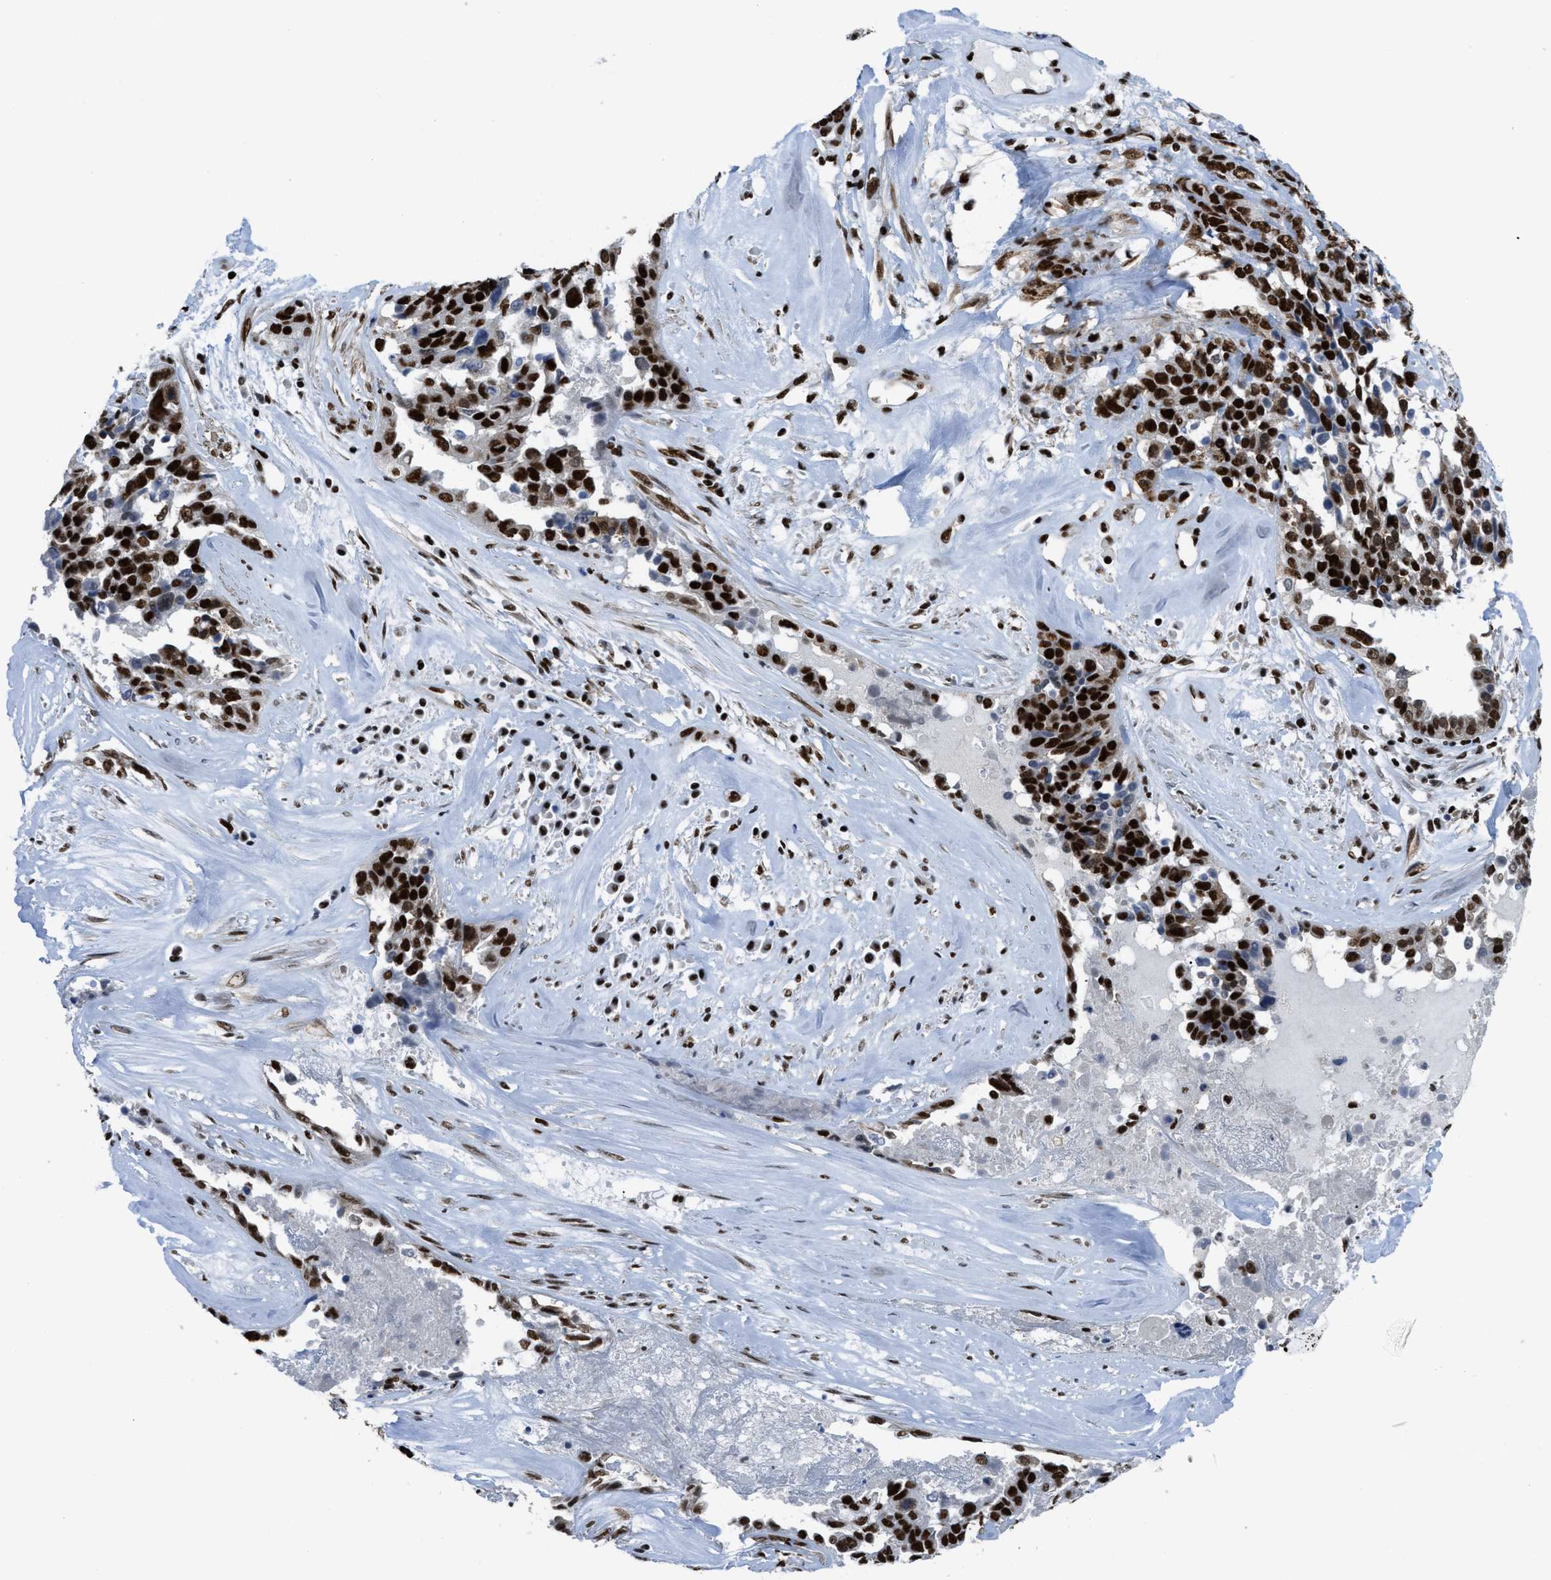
{"staining": {"intensity": "strong", "quantity": ">75%", "location": "nuclear"}, "tissue": "ovarian cancer", "cell_type": "Tumor cells", "image_type": "cancer", "snomed": [{"axis": "morphology", "description": "Cystadenocarcinoma, serous, NOS"}, {"axis": "topography", "description": "Ovary"}], "caption": "Tumor cells show strong nuclear positivity in approximately >75% of cells in serous cystadenocarcinoma (ovarian).", "gene": "ZNF207", "patient": {"sex": "female", "age": 44}}